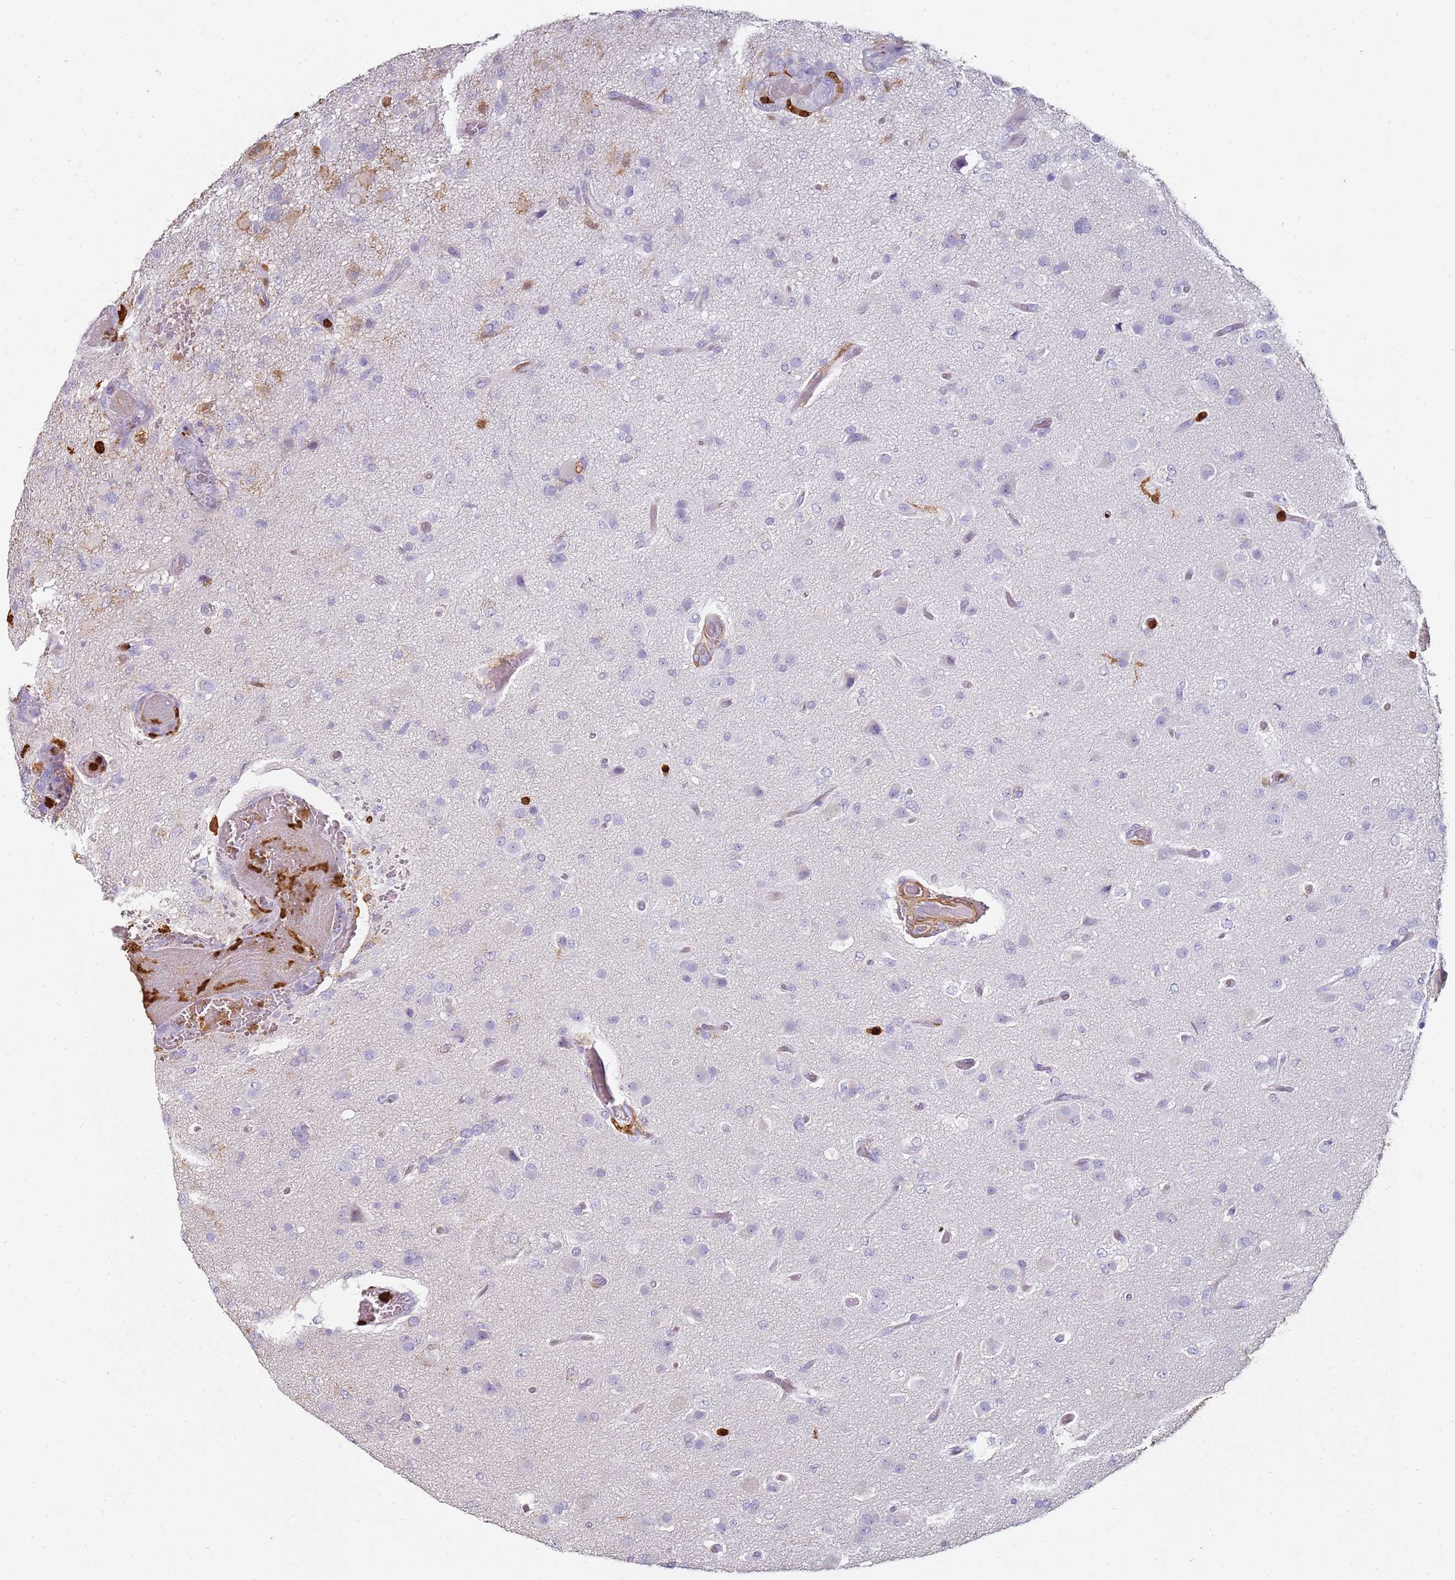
{"staining": {"intensity": "negative", "quantity": "none", "location": "none"}, "tissue": "glioma", "cell_type": "Tumor cells", "image_type": "cancer", "snomed": [{"axis": "morphology", "description": "Glioma, malignant, High grade"}, {"axis": "topography", "description": "Brain"}], "caption": "Immunohistochemistry (IHC) histopathology image of neoplastic tissue: human glioma stained with DAB (3,3'-diaminobenzidine) exhibits no significant protein staining in tumor cells.", "gene": "S100A4", "patient": {"sex": "female", "age": 74}}